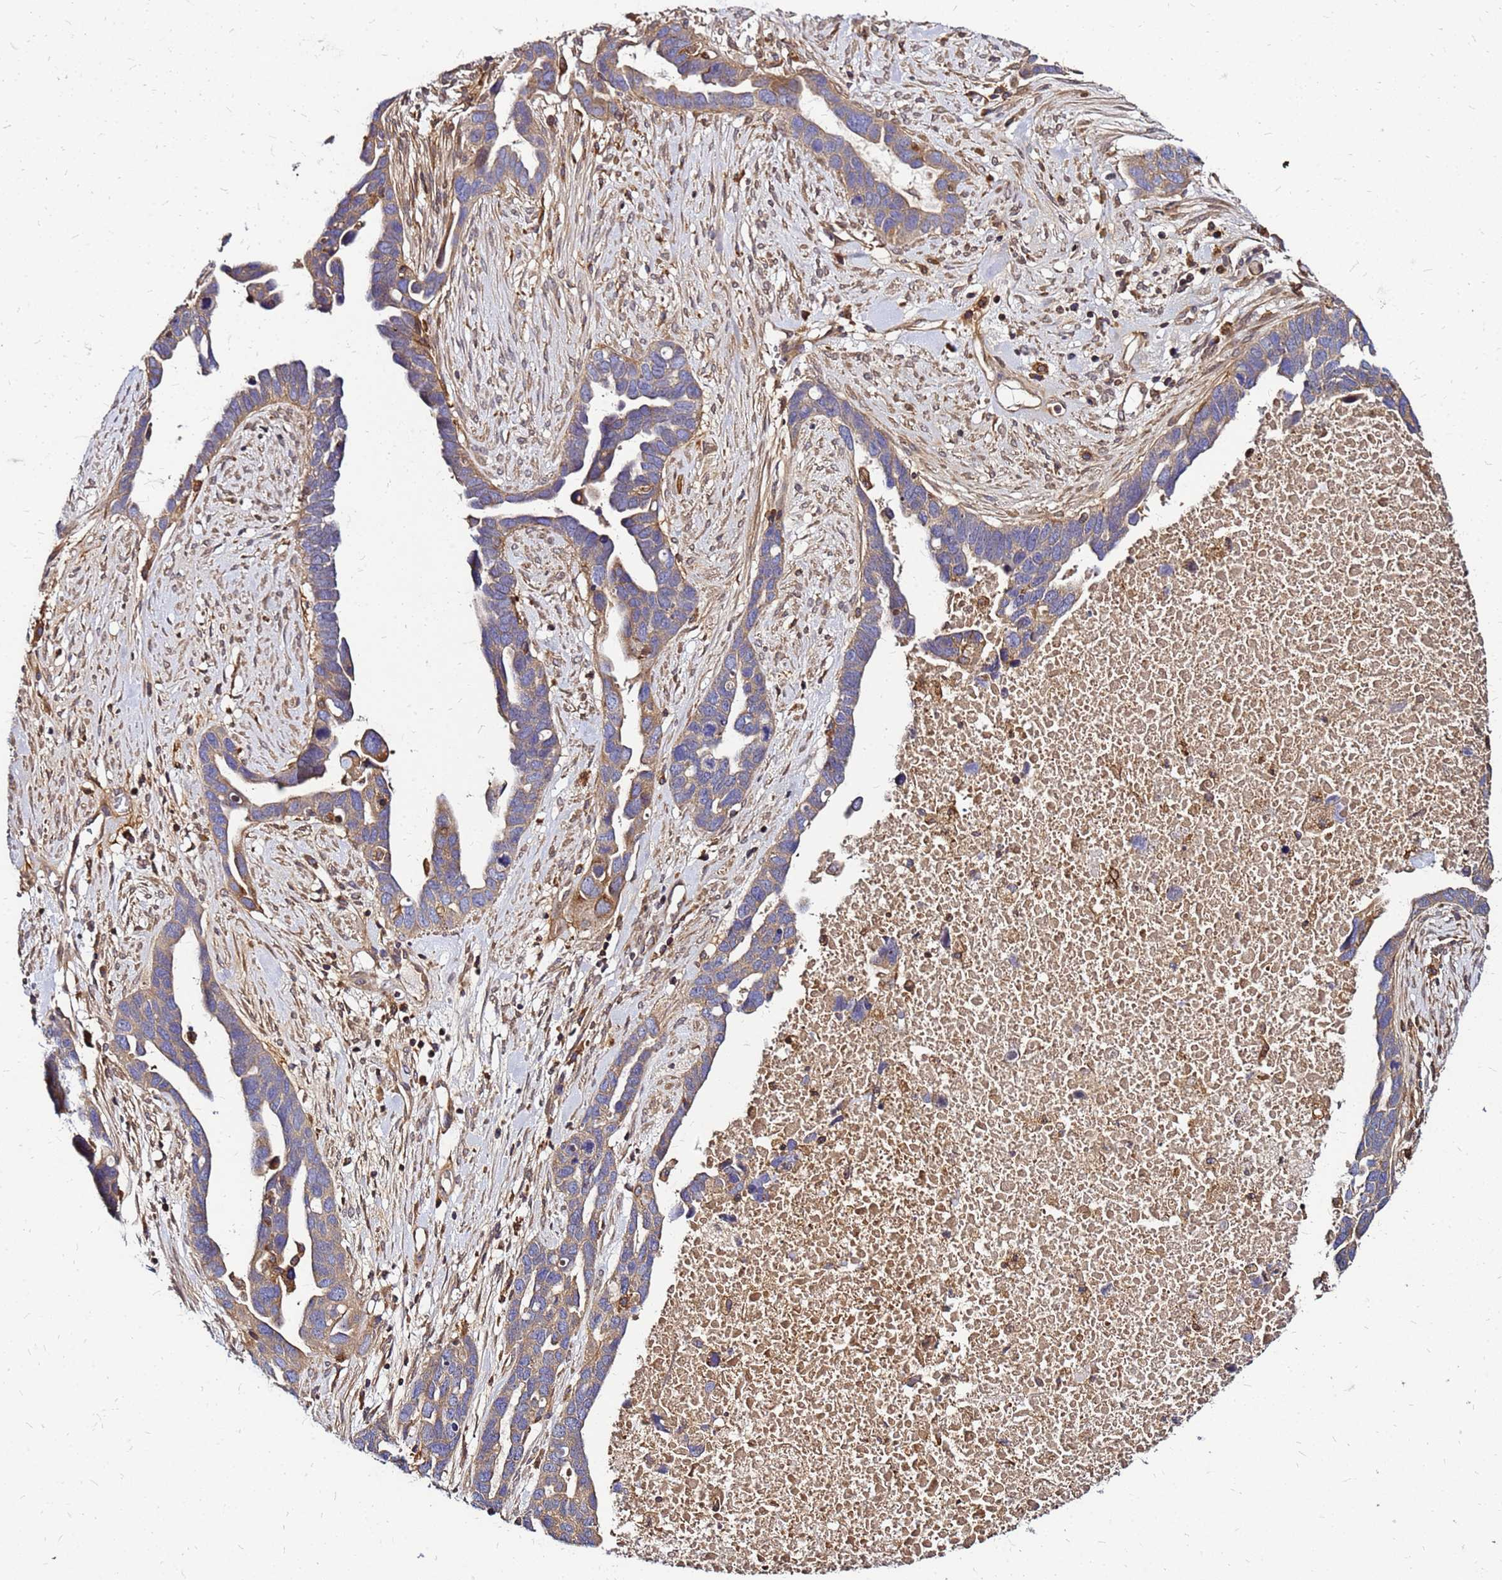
{"staining": {"intensity": "weak", "quantity": "25%-75%", "location": "cytoplasmic/membranous"}, "tissue": "ovarian cancer", "cell_type": "Tumor cells", "image_type": "cancer", "snomed": [{"axis": "morphology", "description": "Cystadenocarcinoma, serous, NOS"}, {"axis": "topography", "description": "Ovary"}], "caption": "A brown stain highlights weak cytoplasmic/membranous expression of a protein in serous cystadenocarcinoma (ovarian) tumor cells. (brown staining indicates protein expression, while blue staining denotes nuclei).", "gene": "CYBC1", "patient": {"sex": "female", "age": 54}}